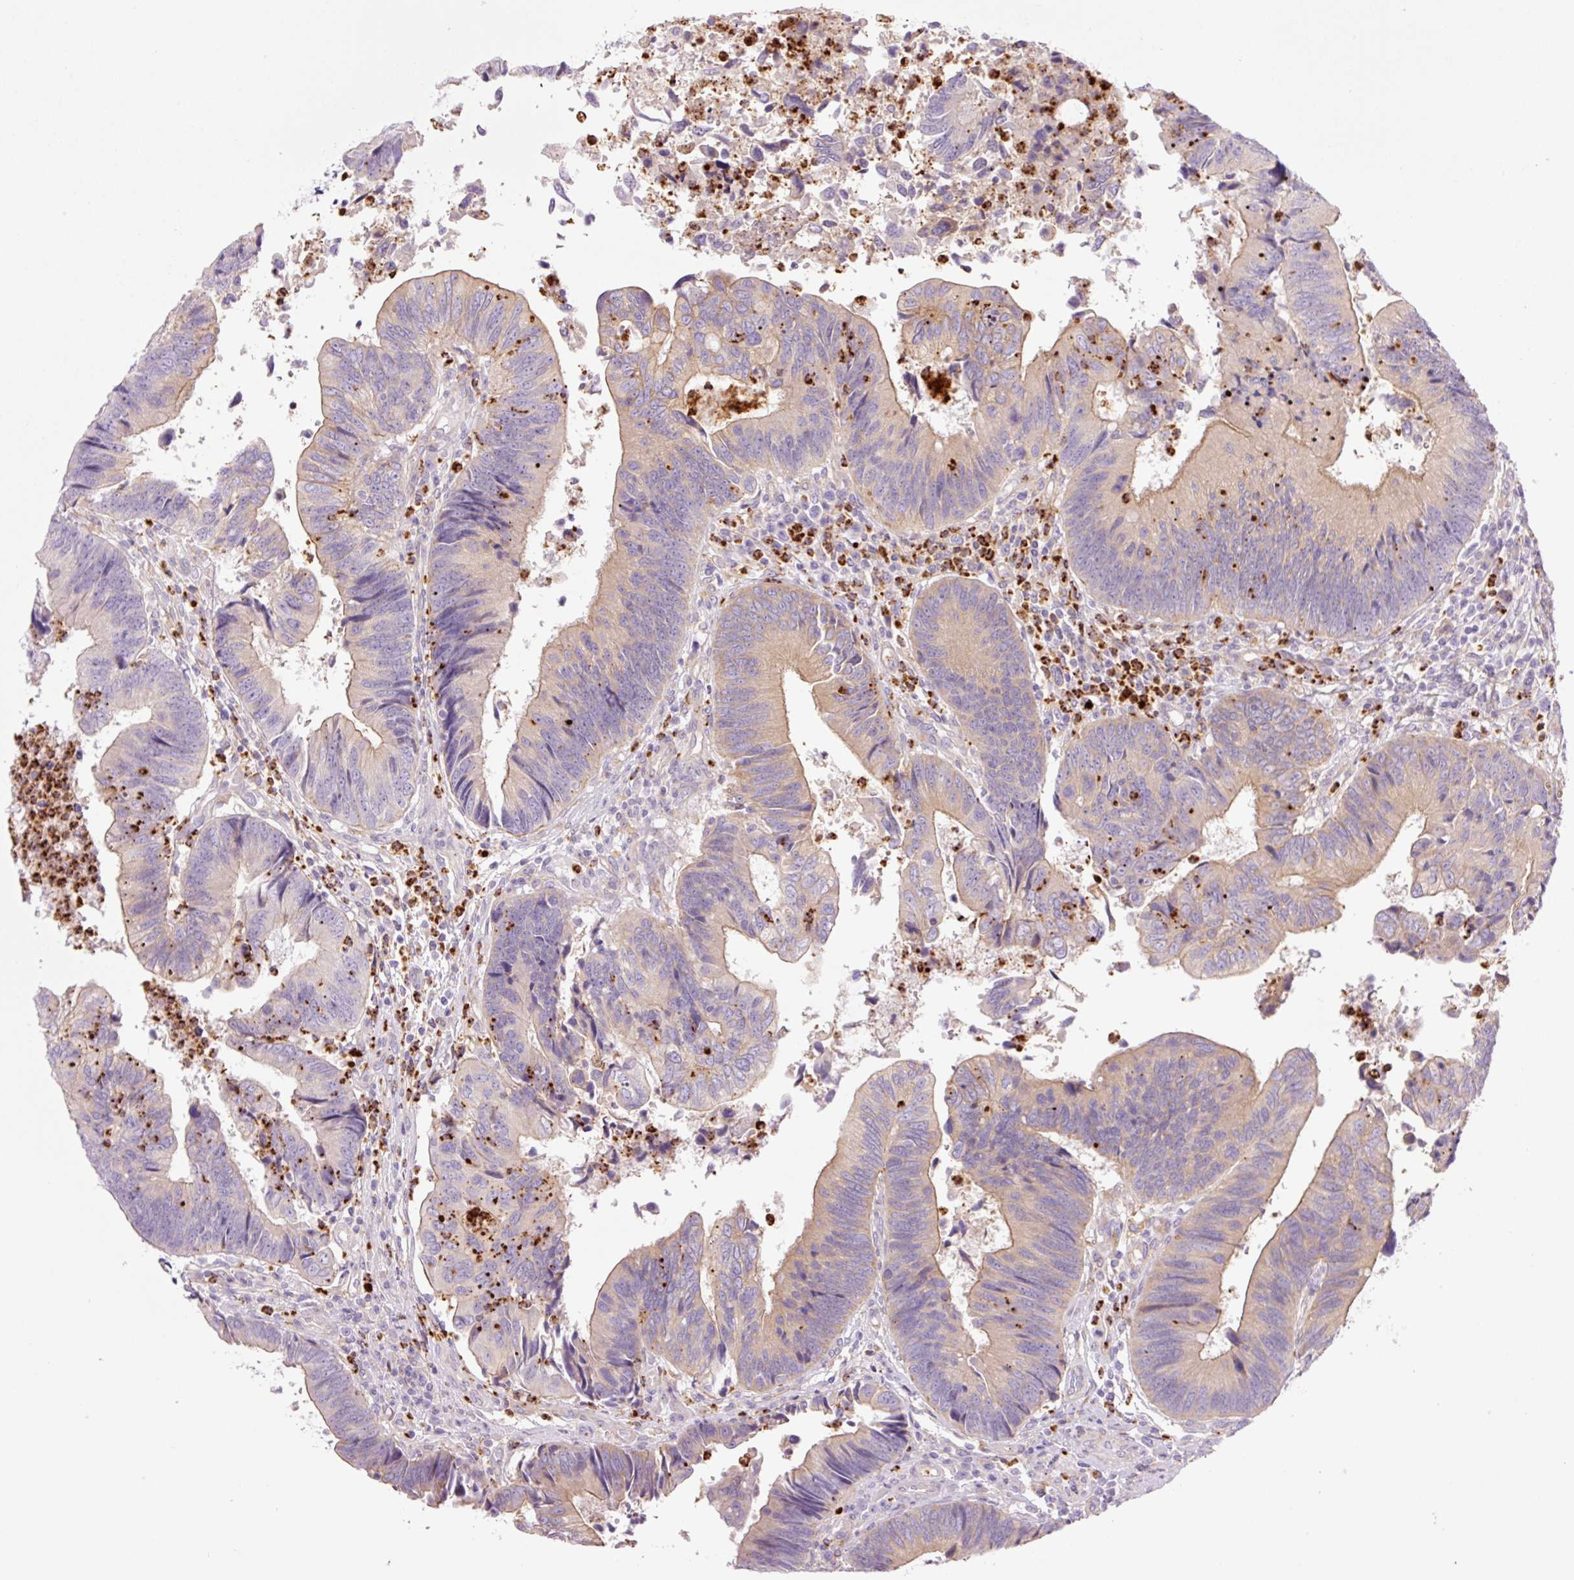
{"staining": {"intensity": "weak", "quantity": "<25%", "location": "cytoplasmic/membranous"}, "tissue": "colorectal cancer", "cell_type": "Tumor cells", "image_type": "cancer", "snomed": [{"axis": "morphology", "description": "Adenocarcinoma, NOS"}, {"axis": "topography", "description": "Colon"}], "caption": "High magnification brightfield microscopy of colorectal cancer stained with DAB (brown) and counterstained with hematoxylin (blue): tumor cells show no significant staining.", "gene": "SH2D6", "patient": {"sex": "female", "age": 67}}